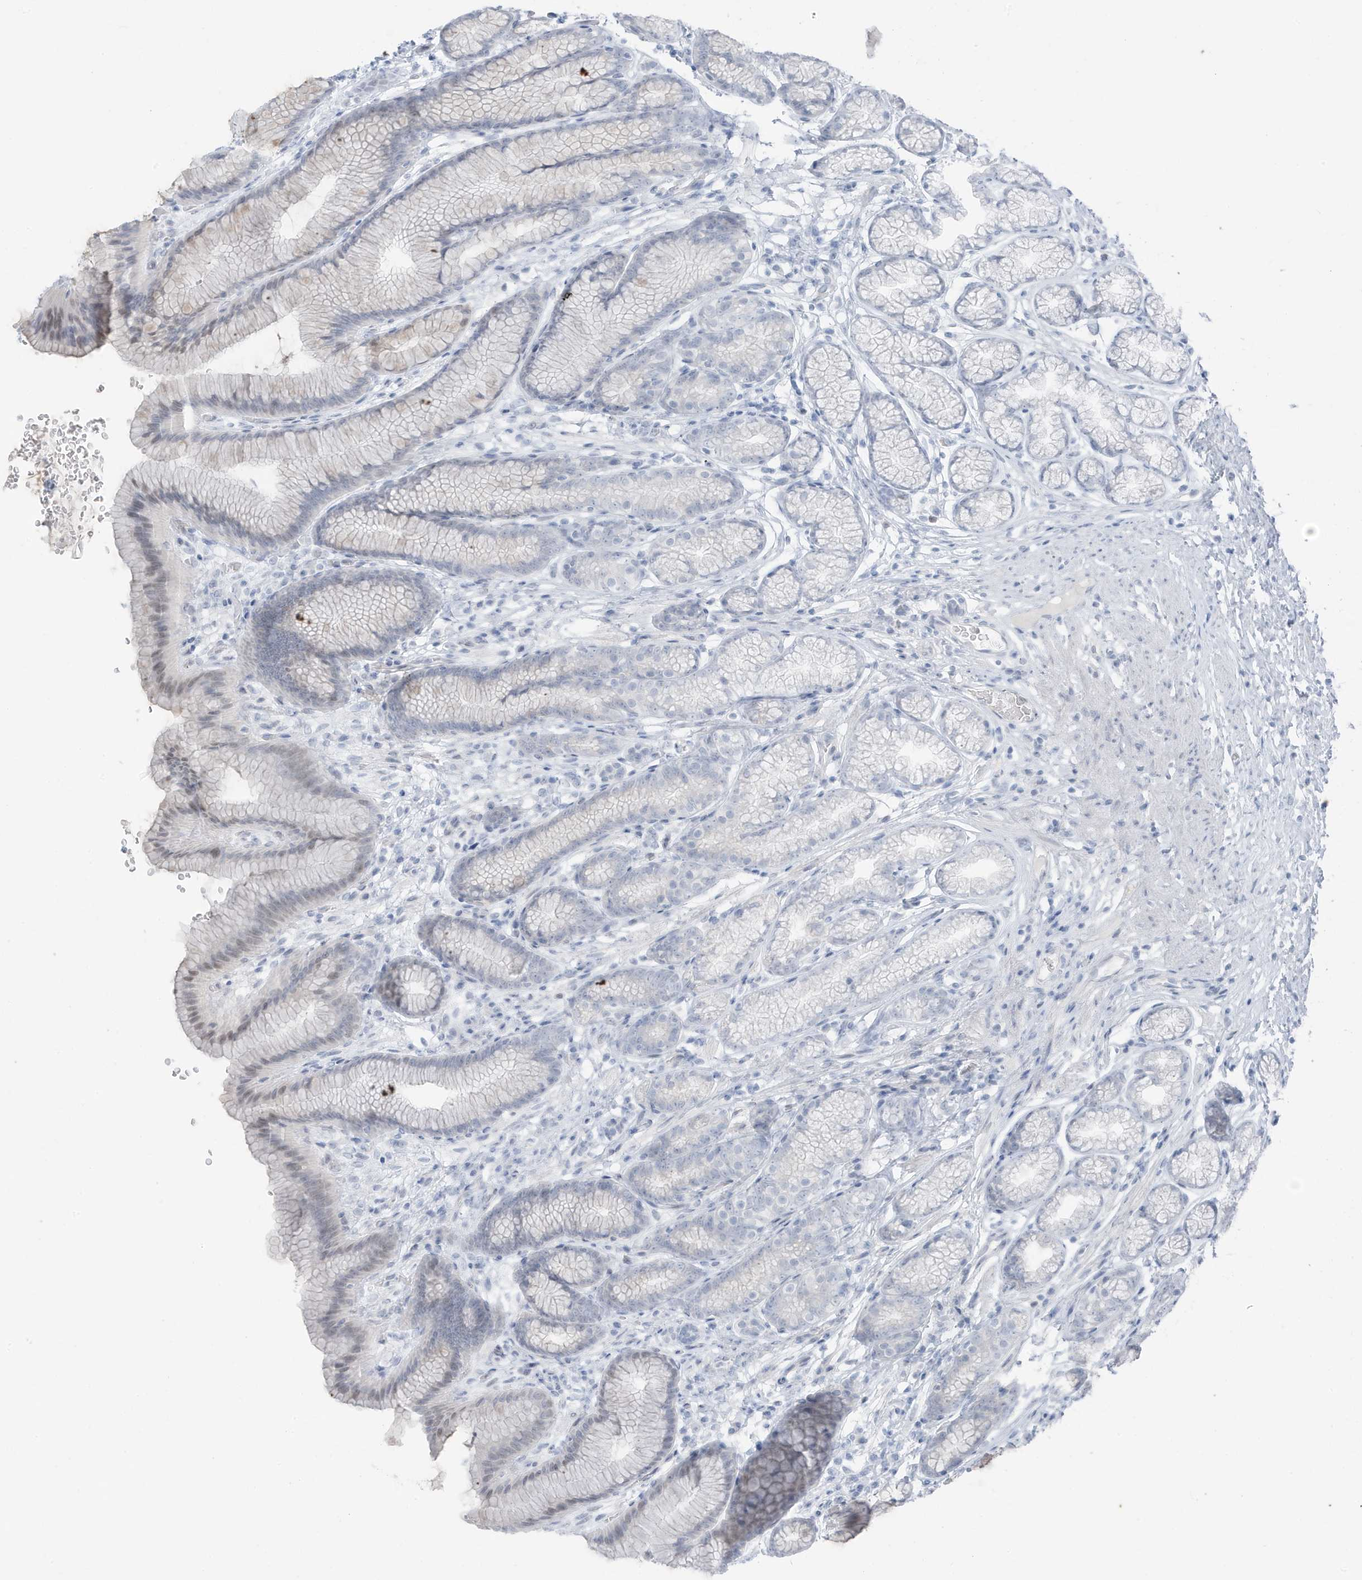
{"staining": {"intensity": "weak", "quantity": "<25%", "location": "nuclear"}, "tissue": "stomach", "cell_type": "Glandular cells", "image_type": "normal", "snomed": [{"axis": "morphology", "description": "Normal tissue, NOS"}, {"axis": "topography", "description": "Stomach"}], "caption": "The image reveals no significant staining in glandular cells of stomach. (IHC, brightfield microscopy, high magnification).", "gene": "ZFP64", "patient": {"sex": "male", "age": 42}}